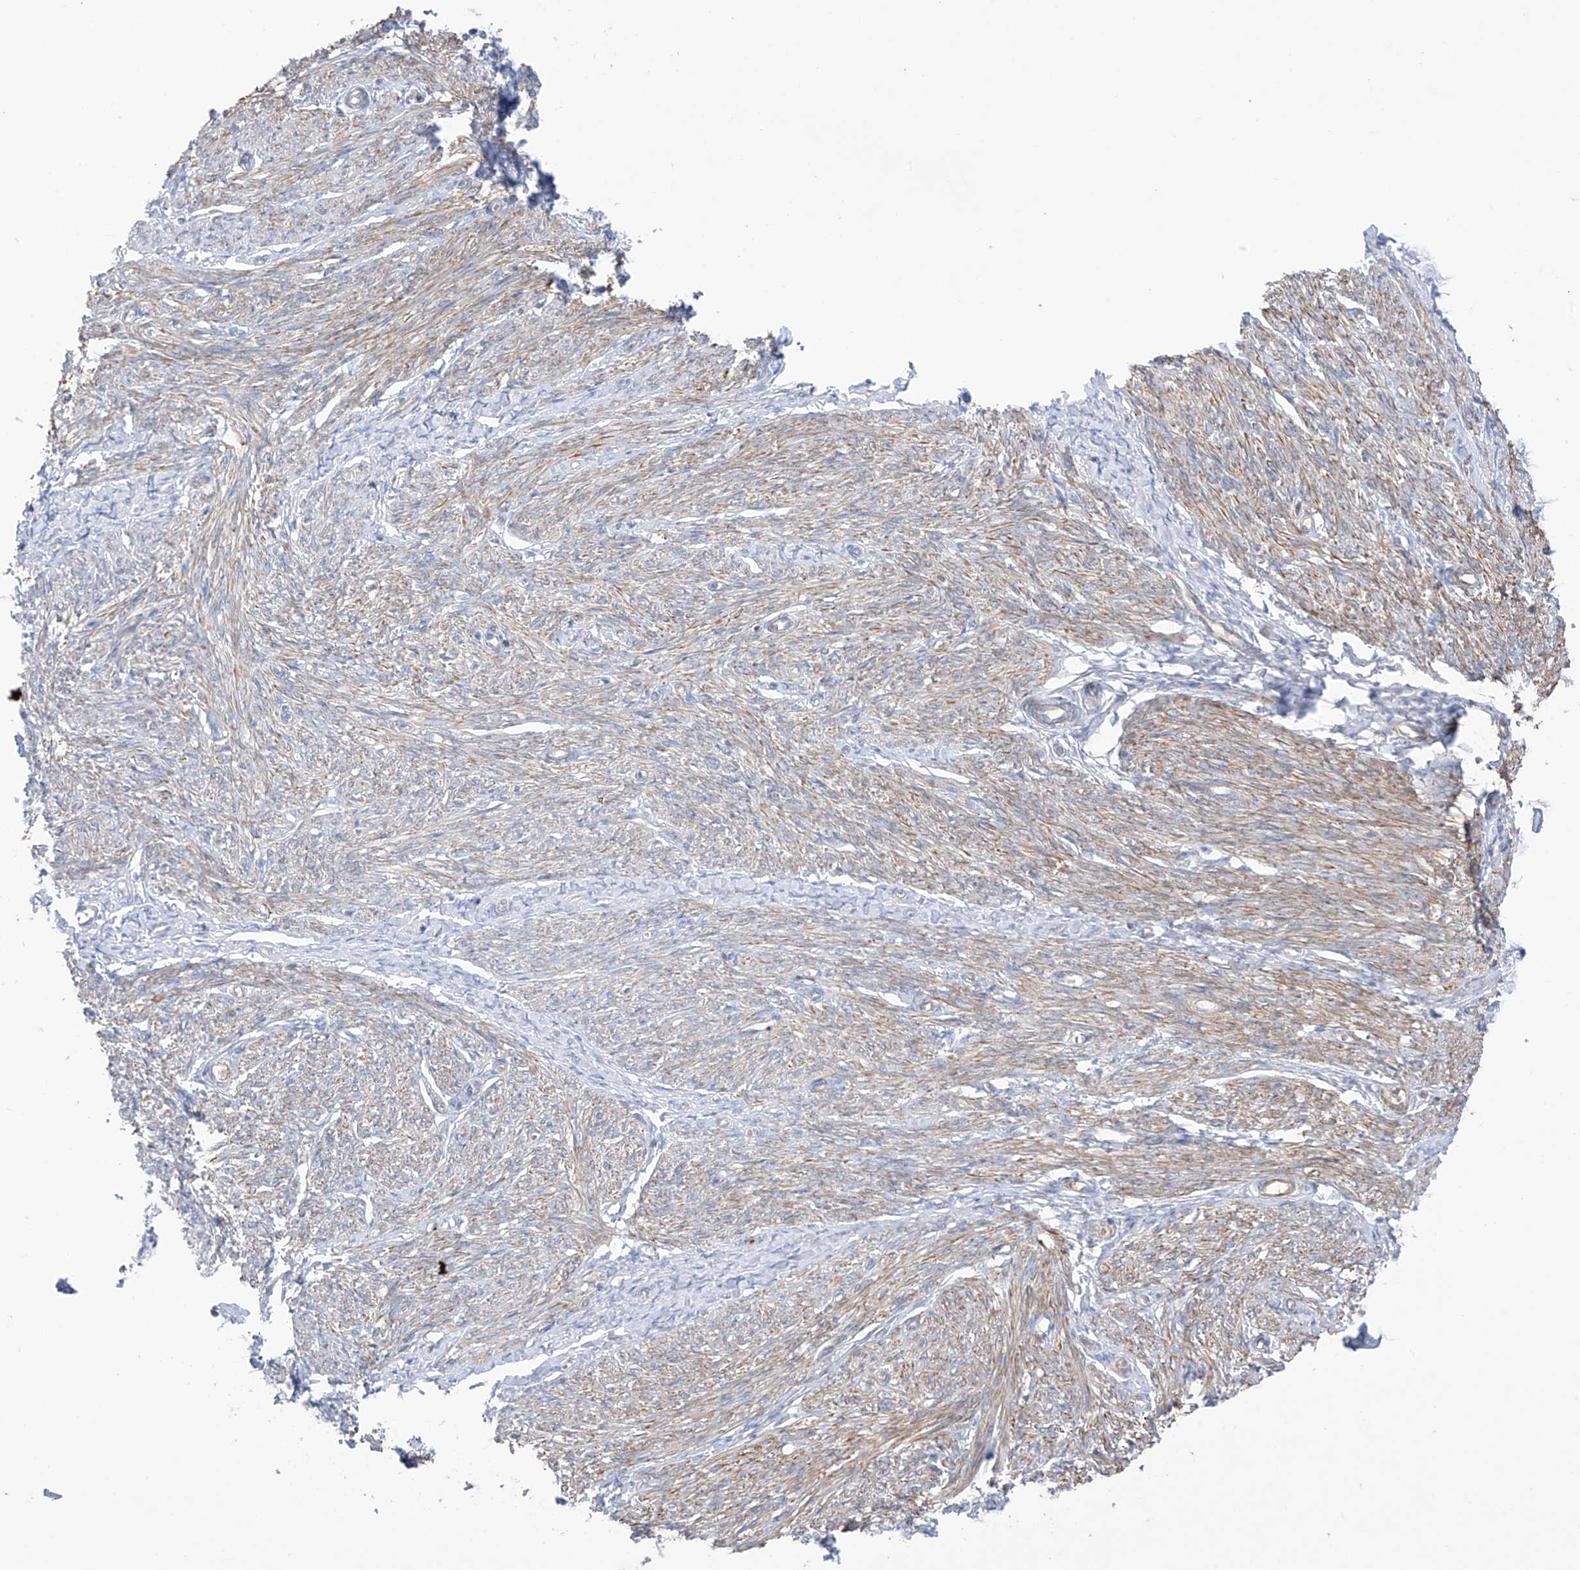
{"staining": {"intensity": "negative", "quantity": "none", "location": "none"}, "tissue": "endometrium", "cell_type": "Cells in endometrial stroma", "image_type": "normal", "snomed": [{"axis": "morphology", "description": "Normal tissue, NOS"}, {"axis": "topography", "description": "Endometrium"}], "caption": "DAB immunohistochemical staining of benign endometrium demonstrates no significant staining in cells in endometrial stroma. Nuclei are stained in blue.", "gene": "TRMU", "patient": {"sex": "female", "age": 72}}